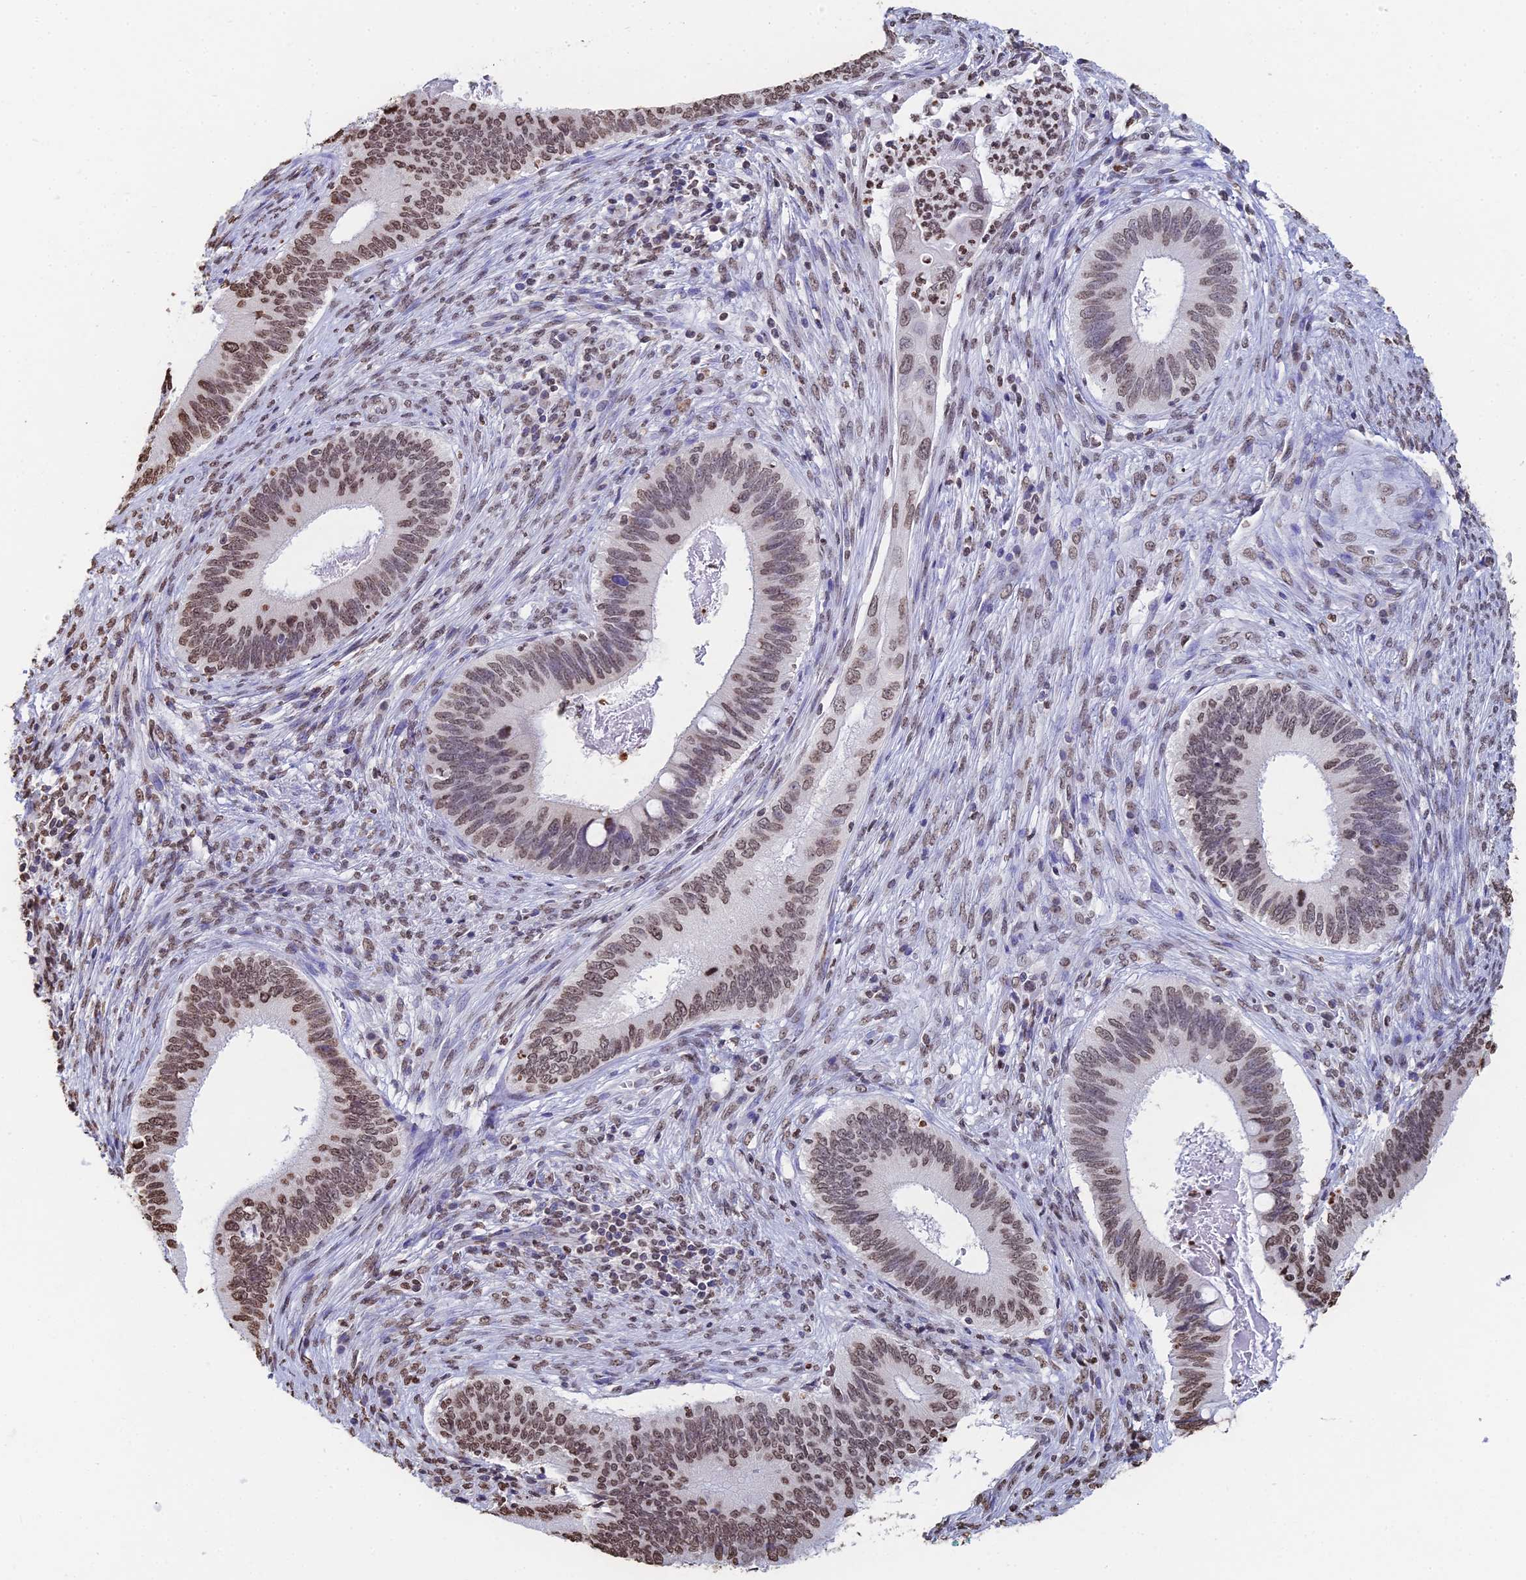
{"staining": {"intensity": "moderate", "quantity": "25%-75%", "location": "nuclear"}, "tissue": "cervical cancer", "cell_type": "Tumor cells", "image_type": "cancer", "snomed": [{"axis": "morphology", "description": "Adenocarcinoma, NOS"}, {"axis": "topography", "description": "Cervix"}], "caption": "Brown immunohistochemical staining in cervical adenocarcinoma exhibits moderate nuclear expression in about 25%-75% of tumor cells.", "gene": "GBP3", "patient": {"sex": "female", "age": 42}}